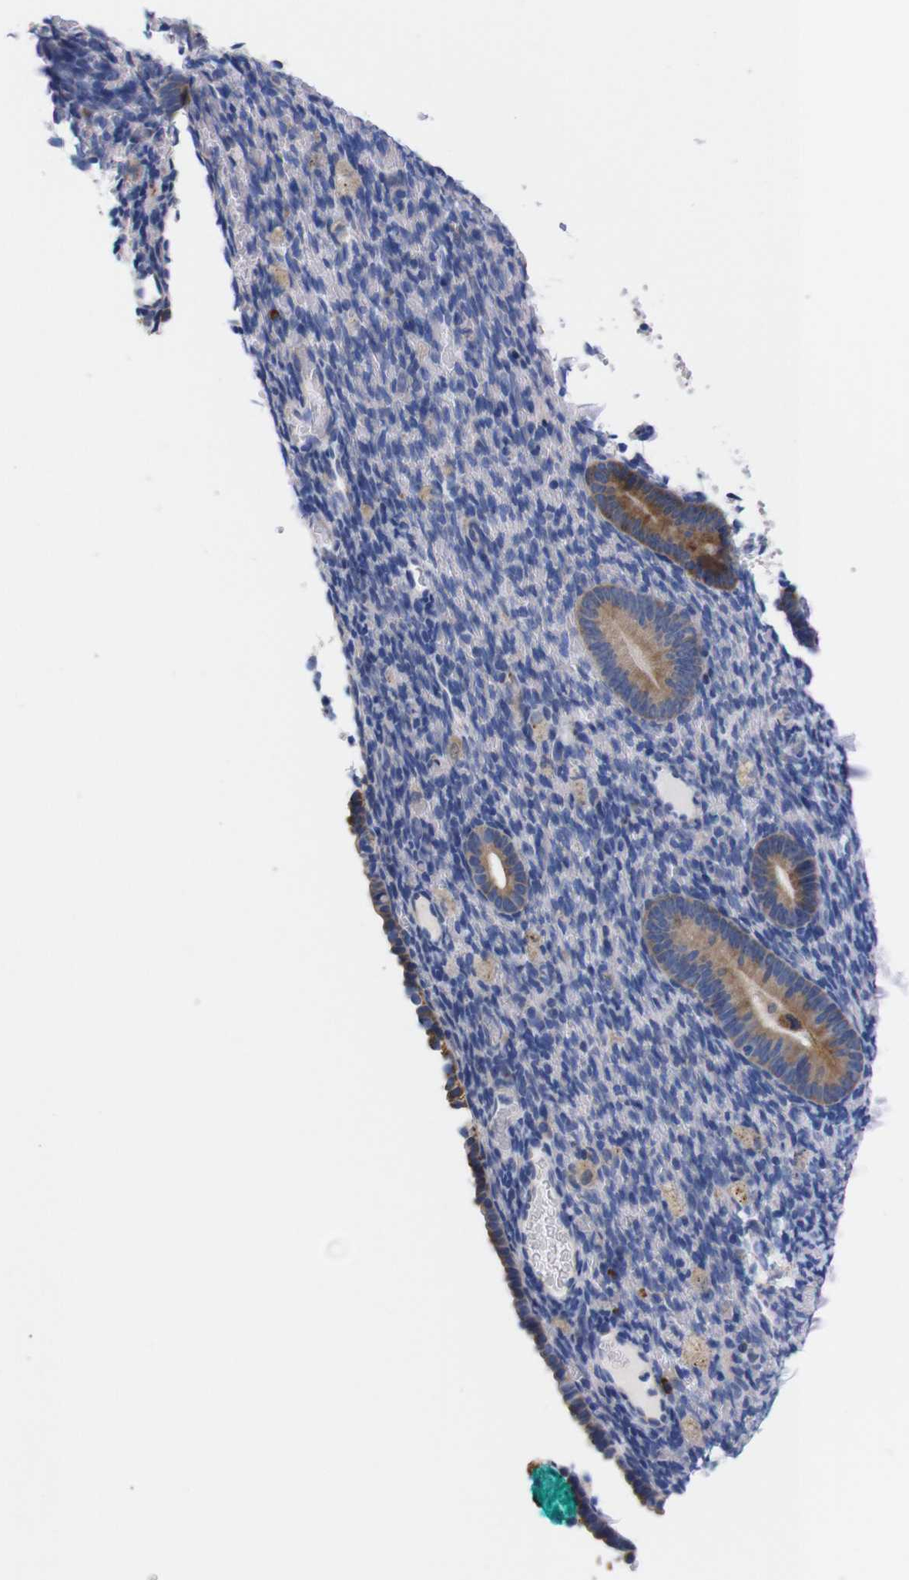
{"staining": {"intensity": "negative", "quantity": "none", "location": "none"}, "tissue": "endometrium", "cell_type": "Cells in endometrial stroma", "image_type": "normal", "snomed": [{"axis": "morphology", "description": "Normal tissue, NOS"}, {"axis": "topography", "description": "Endometrium"}], "caption": "Immunohistochemistry of normal endometrium shows no expression in cells in endometrial stroma.", "gene": "NEBL", "patient": {"sex": "female", "age": 51}}